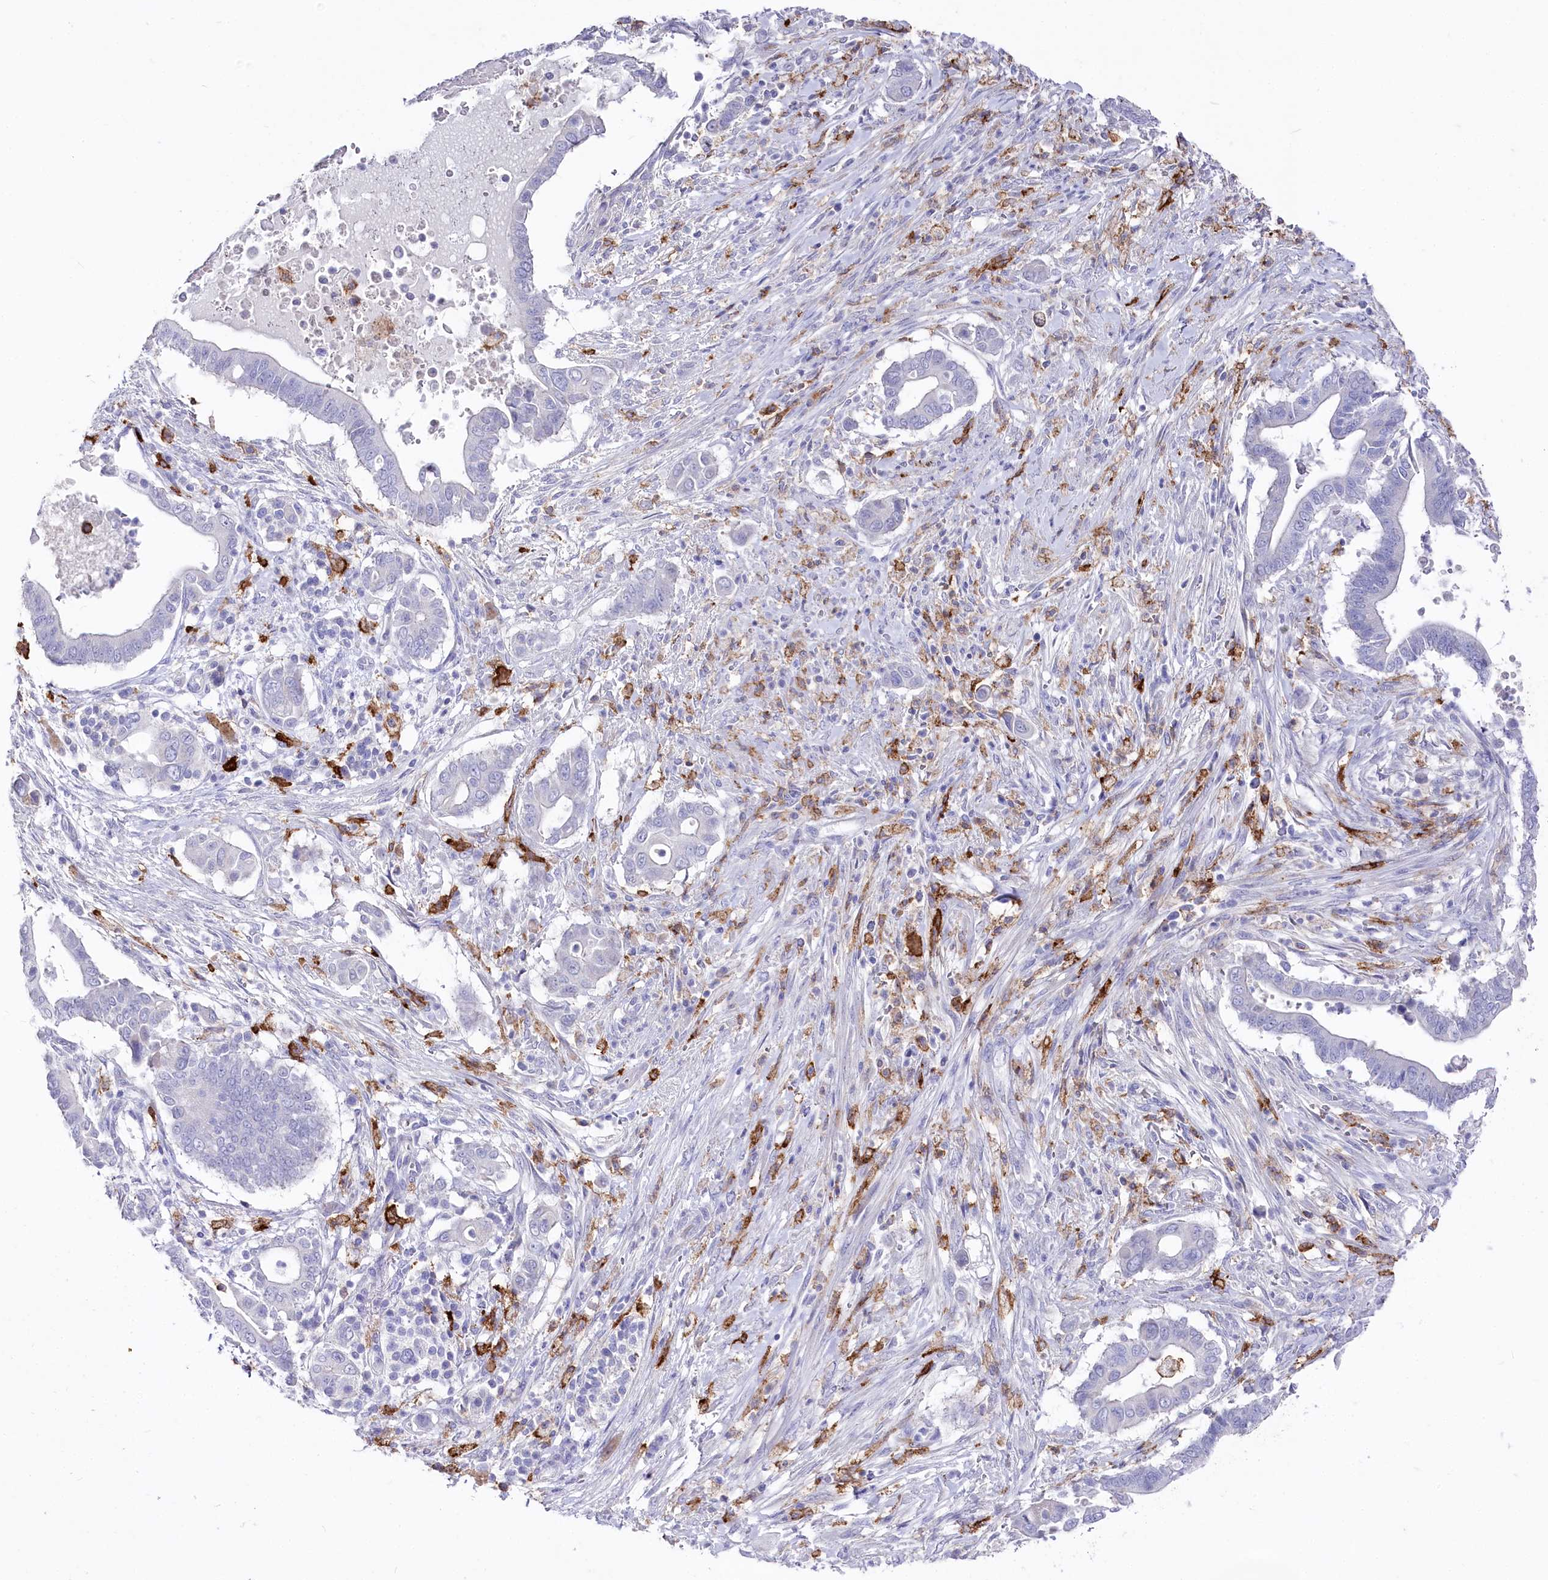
{"staining": {"intensity": "negative", "quantity": "none", "location": "none"}, "tissue": "pancreatic cancer", "cell_type": "Tumor cells", "image_type": "cancer", "snomed": [{"axis": "morphology", "description": "Adenocarcinoma, NOS"}, {"axis": "topography", "description": "Pancreas"}], "caption": "IHC histopathology image of neoplastic tissue: human pancreatic cancer stained with DAB demonstrates no significant protein staining in tumor cells.", "gene": "CLEC4M", "patient": {"sex": "male", "age": 68}}